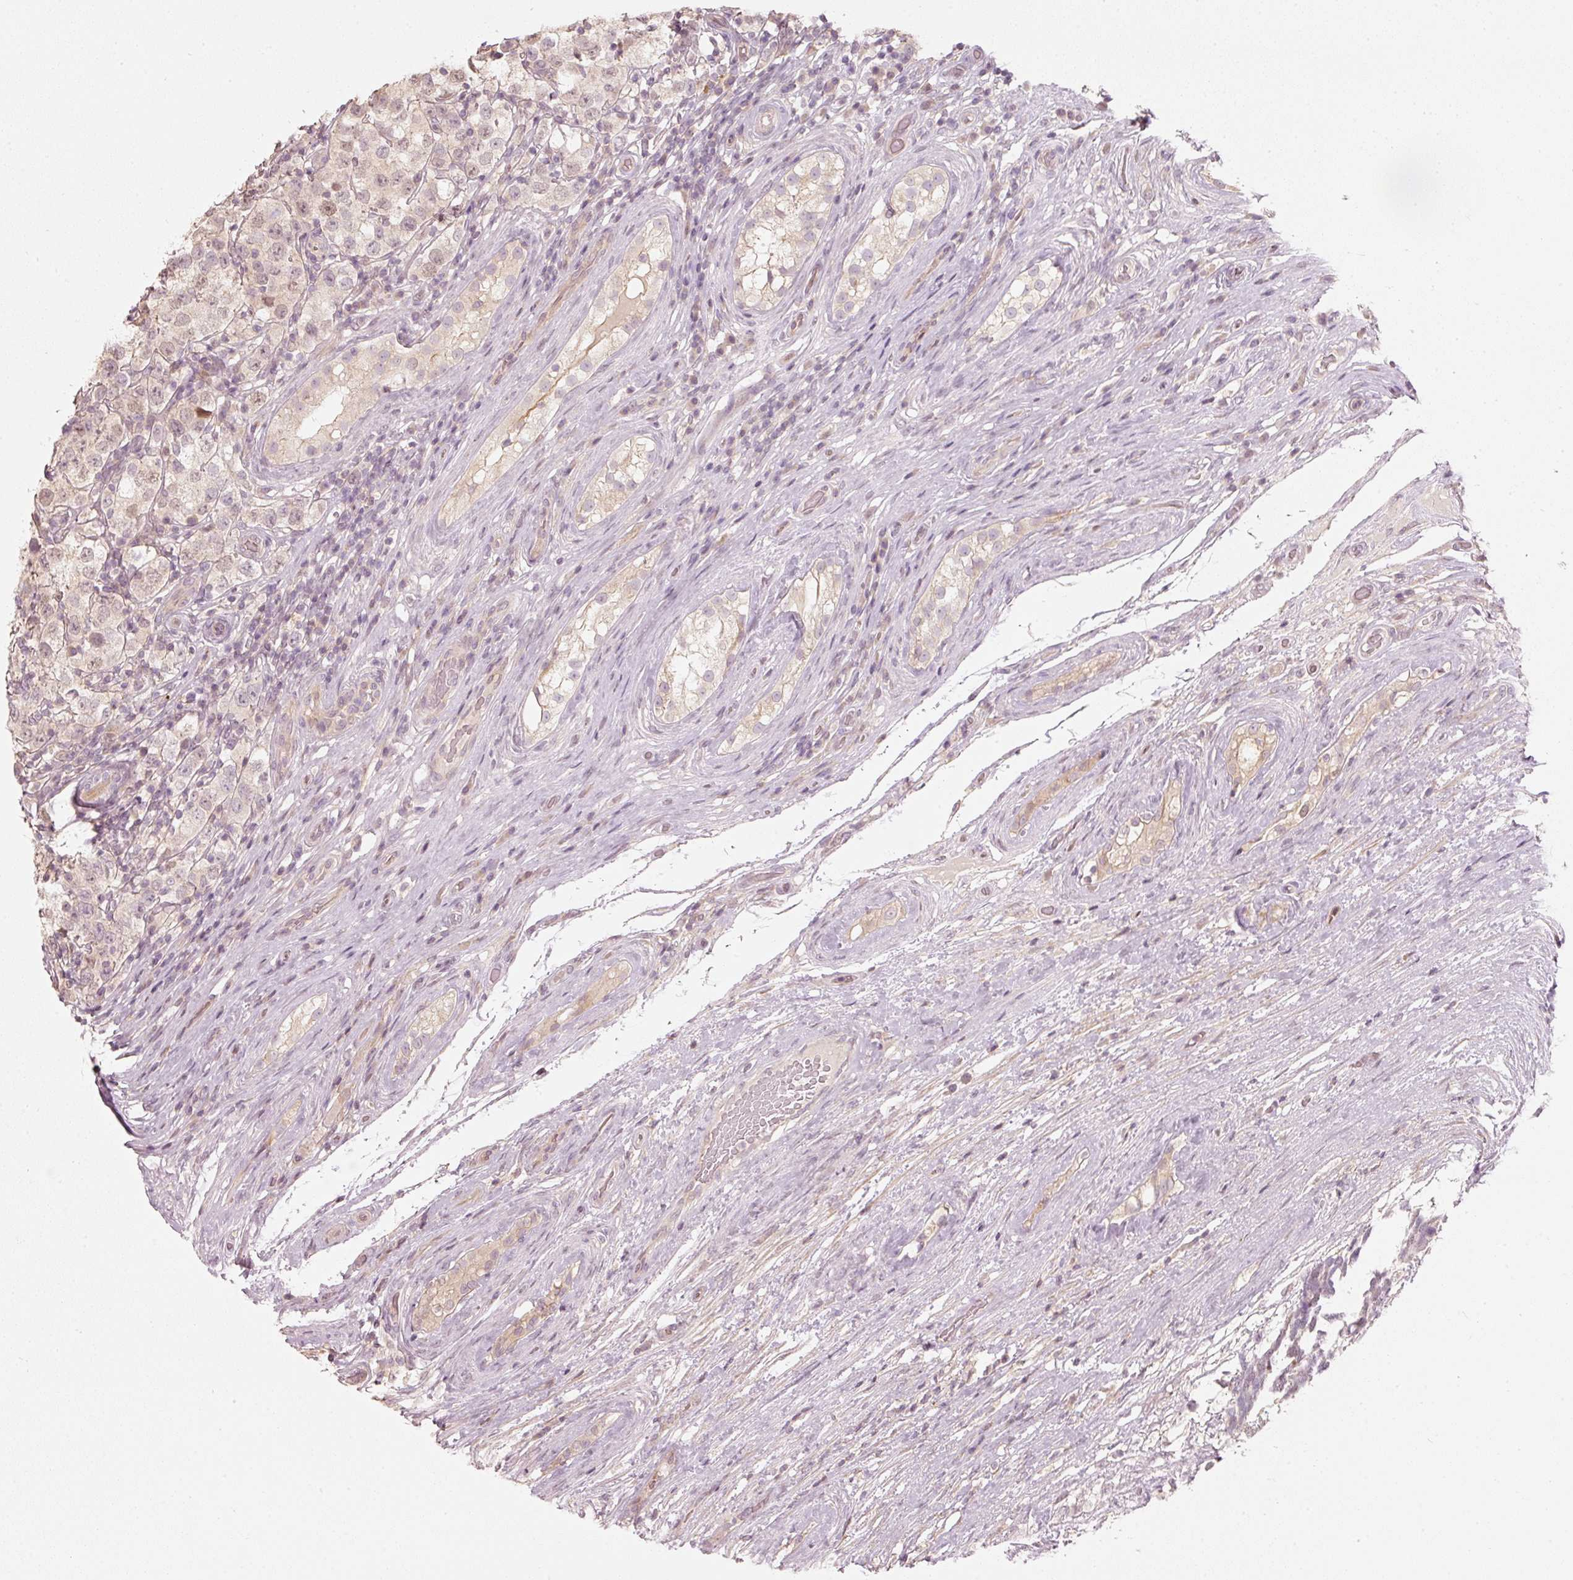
{"staining": {"intensity": "weak", "quantity": "<25%", "location": "nuclear"}, "tissue": "testis cancer", "cell_type": "Tumor cells", "image_type": "cancer", "snomed": [{"axis": "morphology", "description": "Seminoma, NOS"}, {"axis": "morphology", "description": "Carcinoma, Embryonal, NOS"}, {"axis": "topography", "description": "Testis"}], "caption": "Histopathology image shows no significant protein staining in tumor cells of testis cancer. (DAB immunohistochemistry with hematoxylin counter stain).", "gene": "TREX2", "patient": {"sex": "male", "age": 41}}